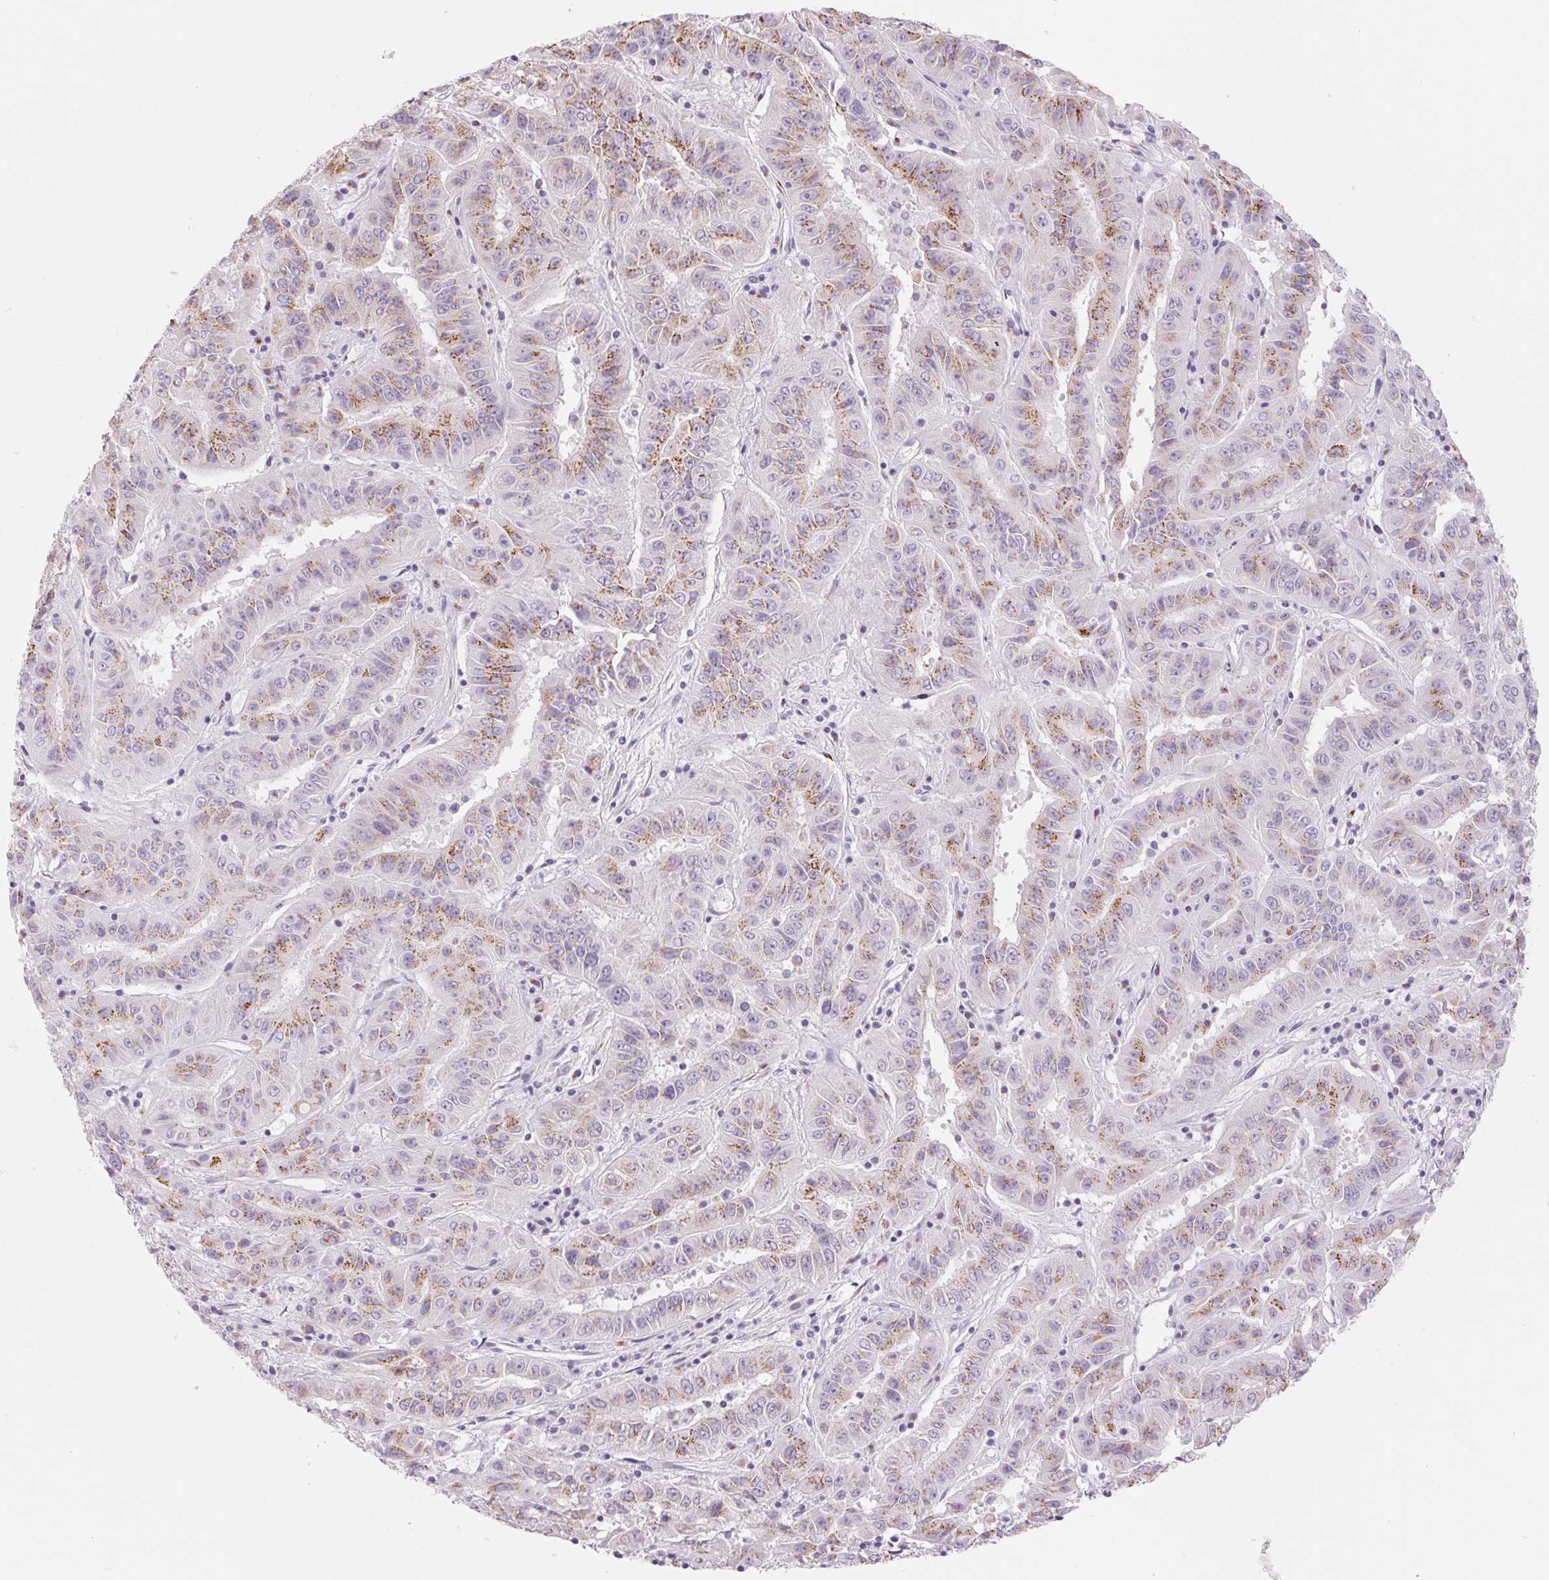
{"staining": {"intensity": "moderate", "quantity": ">75%", "location": "cytoplasmic/membranous"}, "tissue": "pancreatic cancer", "cell_type": "Tumor cells", "image_type": "cancer", "snomed": [{"axis": "morphology", "description": "Adenocarcinoma, NOS"}, {"axis": "topography", "description": "Pancreas"}], "caption": "Tumor cells show medium levels of moderate cytoplasmic/membranous staining in approximately >75% of cells in pancreatic cancer.", "gene": "GALNT7", "patient": {"sex": "male", "age": 63}}